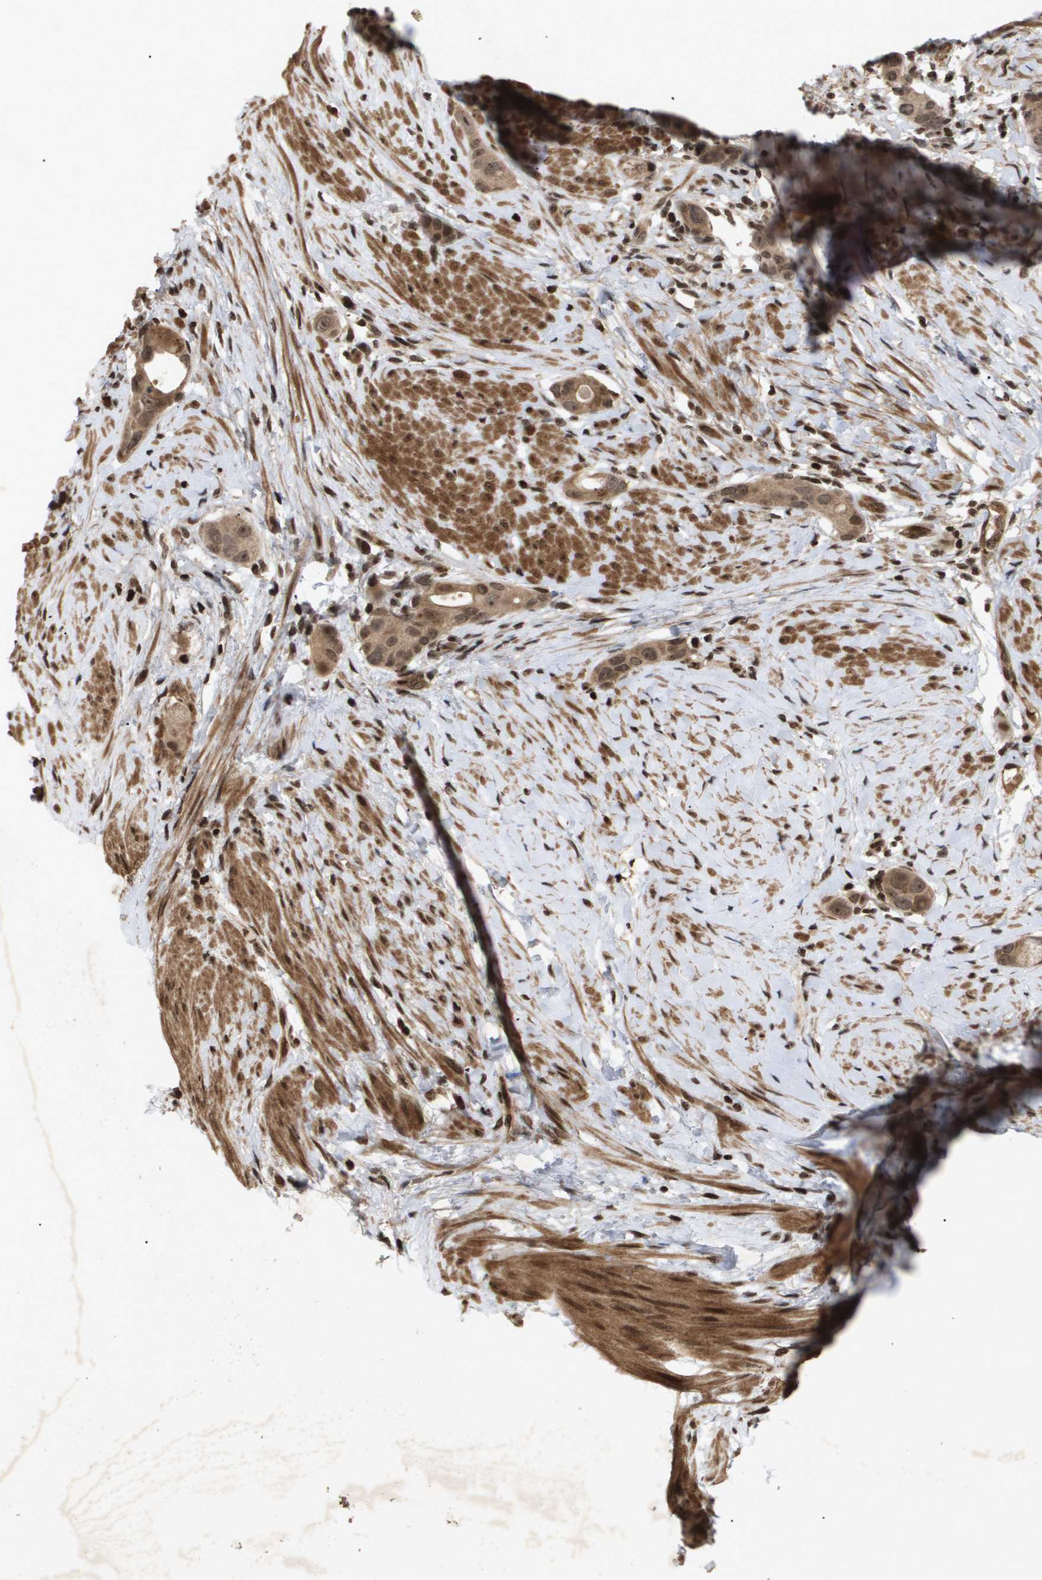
{"staining": {"intensity": "moderate", "quantity": ">75%", "location": "cytoplasmic/membranous,nuclear"}, "tissue": "colorectal cancer", "cell_type": "Tumor cells", "image_type": "cancer", "snomed": [{"axis": "morphology", "description": "Adenocarcinoma, NOS"}, {"axis": "topography", "description": "Rectum"}], "caption": "Tumor cells exhibit medium levels of moderate cytoplasmic/membranous and nuclear staining in approximately >75% of cells in human colorectal adenocarcinoma.", "gene": "HSPA6", "patient": {"sex": "male", "age": 51}}